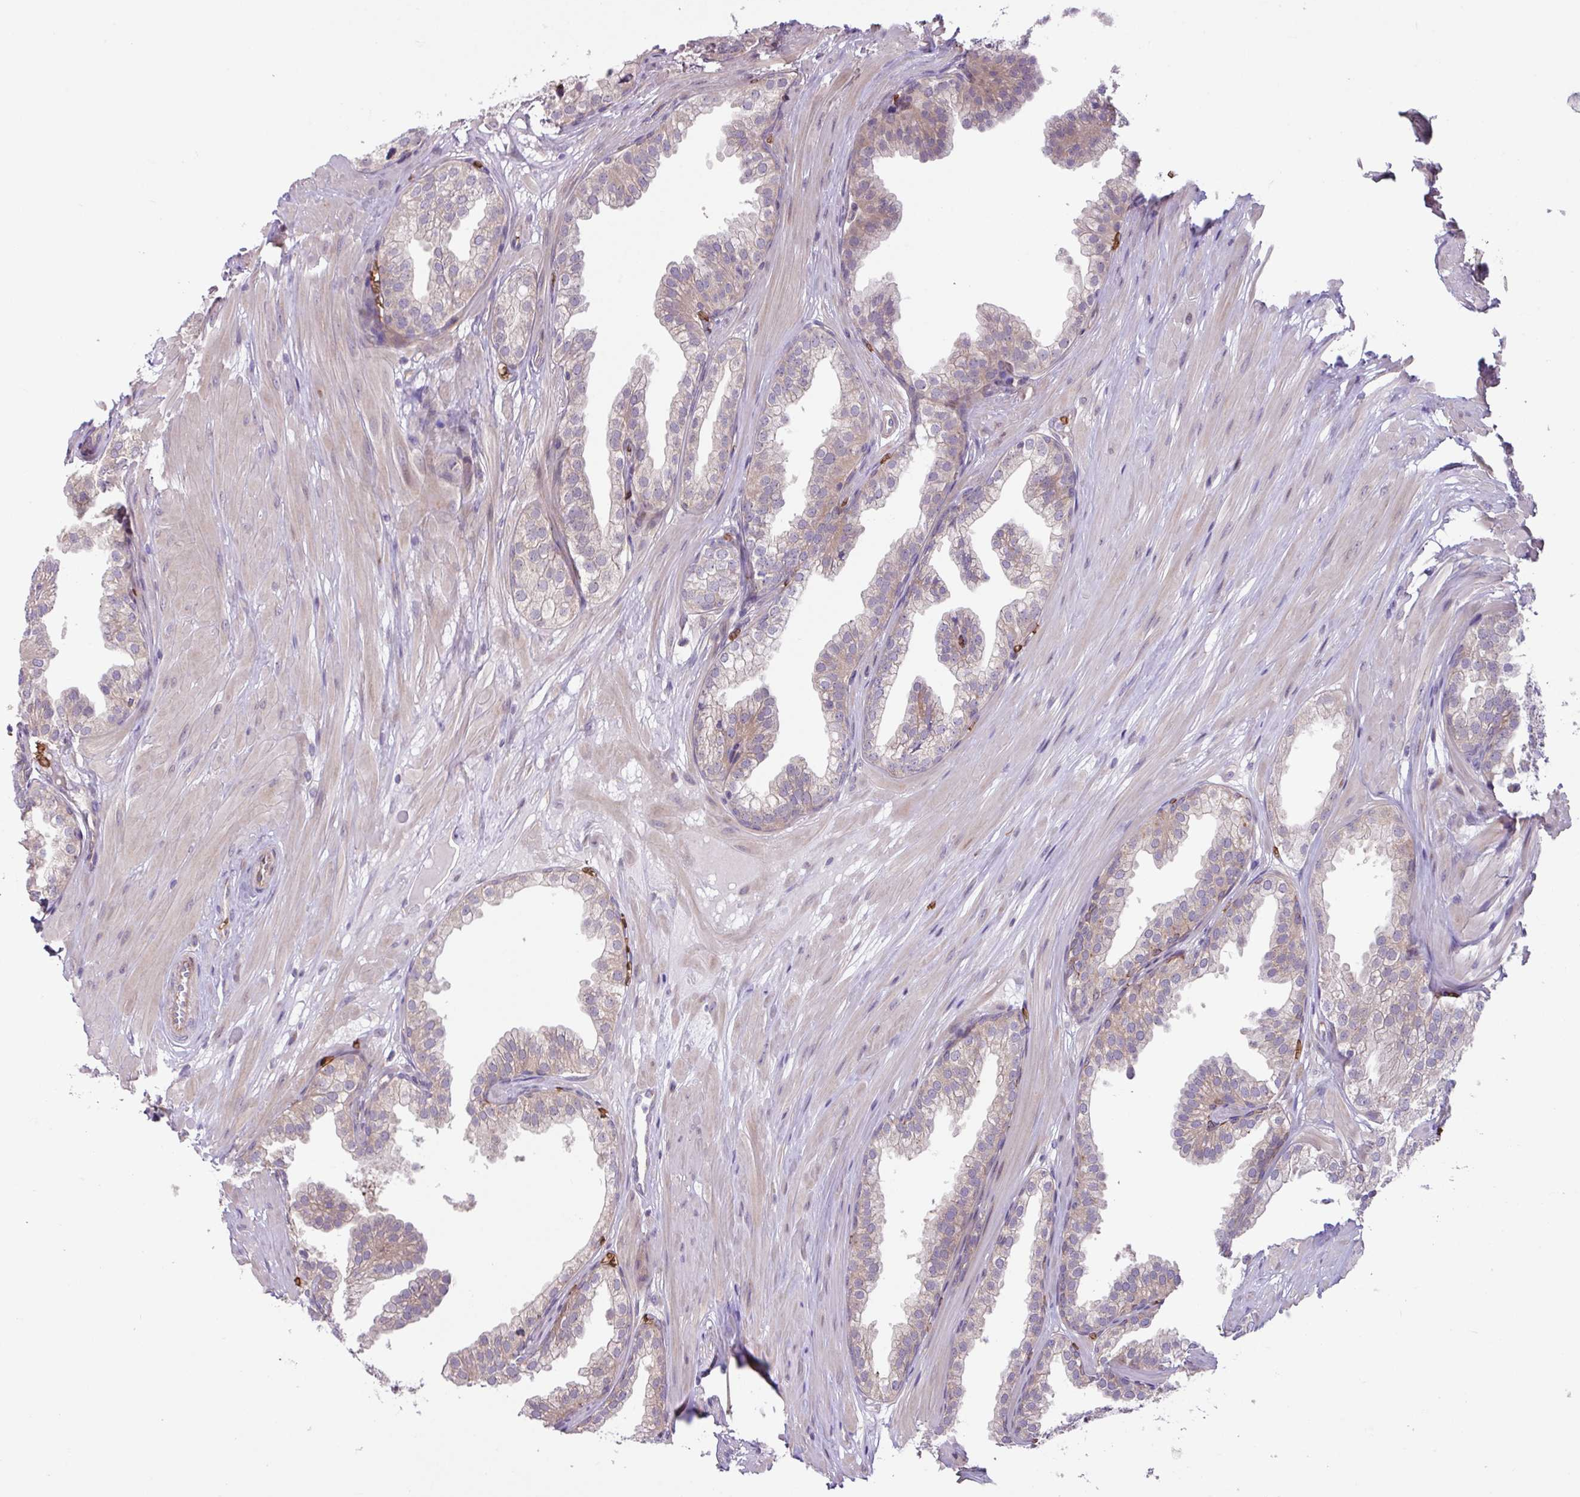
{"staining": {"intensity": "weak", "quantity": "<25%", "location": "cytoplasmic/membranous"}, "tissue": "prostate", "cell_type": "Glandular cells", "image_type": "normal", "snomed": [{"axis": "morphology", "description": "Normal tissue, NOS"}, {"axis": "topography", "description": "Prostate"}, {"axis": "topography", "description": "Peripheral nerve tissue"}], "caption": "The image reveals no significant positivity in glandular cells of prostate. Brightfield microscopy of immunohistochemistry (IHC) stained with DAB (brown) and hematoxylin (blue), captured at high magnification.", "gene": "RAD21L1", "patient": {"sex": "male", "age": 55}}